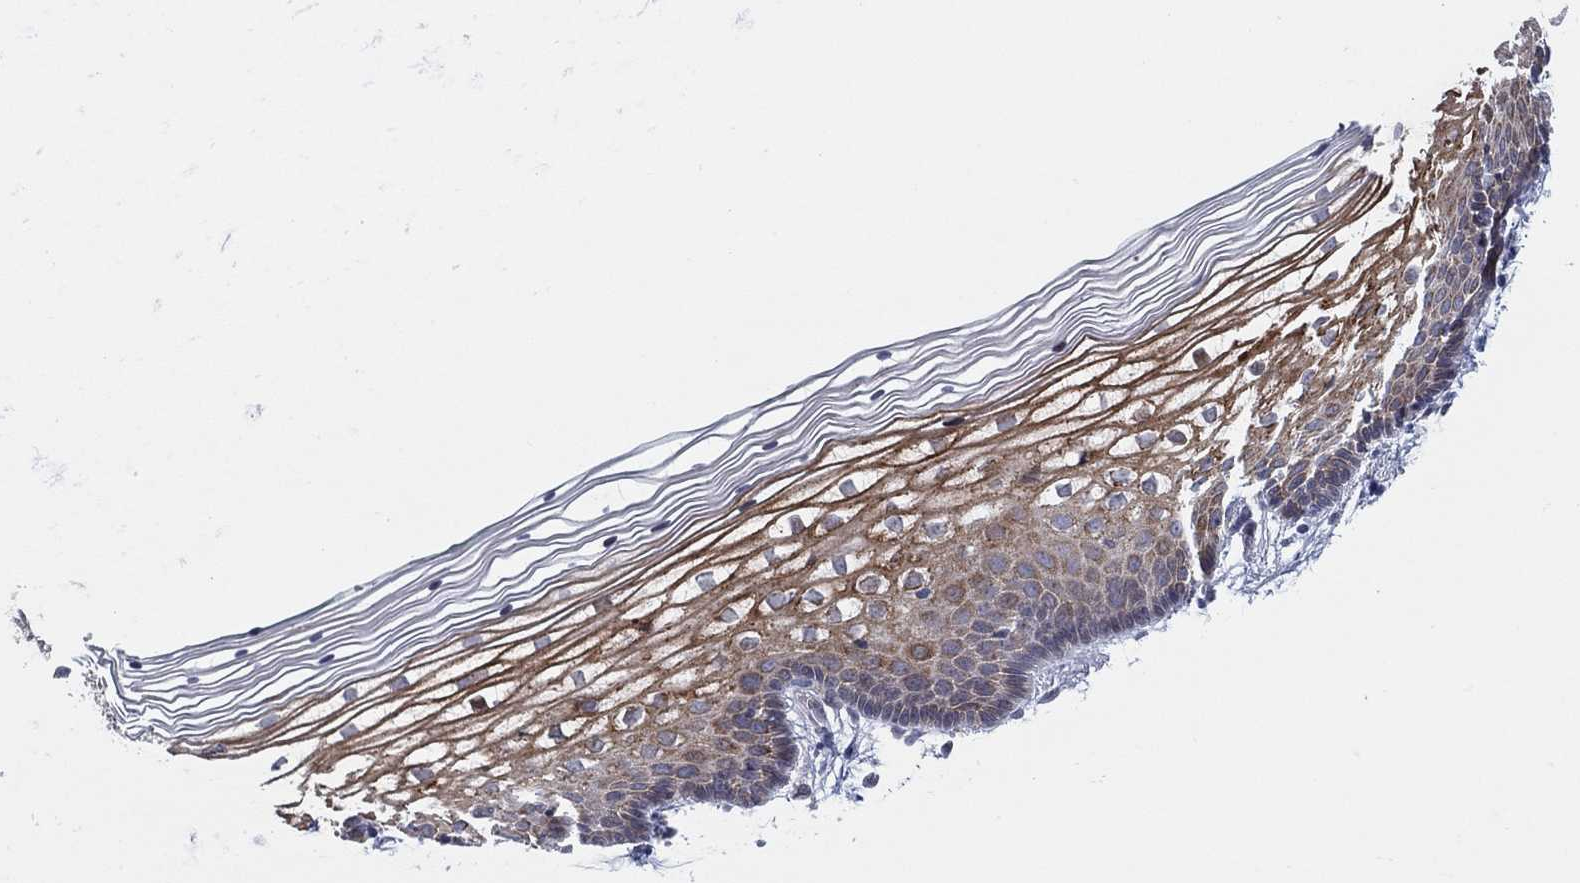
{"staining": {"intensity": "moderate", "quantity": "25%-75%", "location": "cytoplasmic/membranous"}, "tissue": "vagina", "cell_type": "Squamous epithelial cells", "image_type": "normal", "snomed": [{"axis": "morphology", "description": "Normal tissue, NOS"}, {"axis": "topography", "description": "Vagina"}], "caption": "About 25%-75% of squamous epithelial cells in unremarkable vagina exhibit moderate cytoplasmic/membranous protein positivity as visualized by brown immunohistochemical staining.", "gene": "HEATR4", "patient": {"sex": "female", "age": 36}}